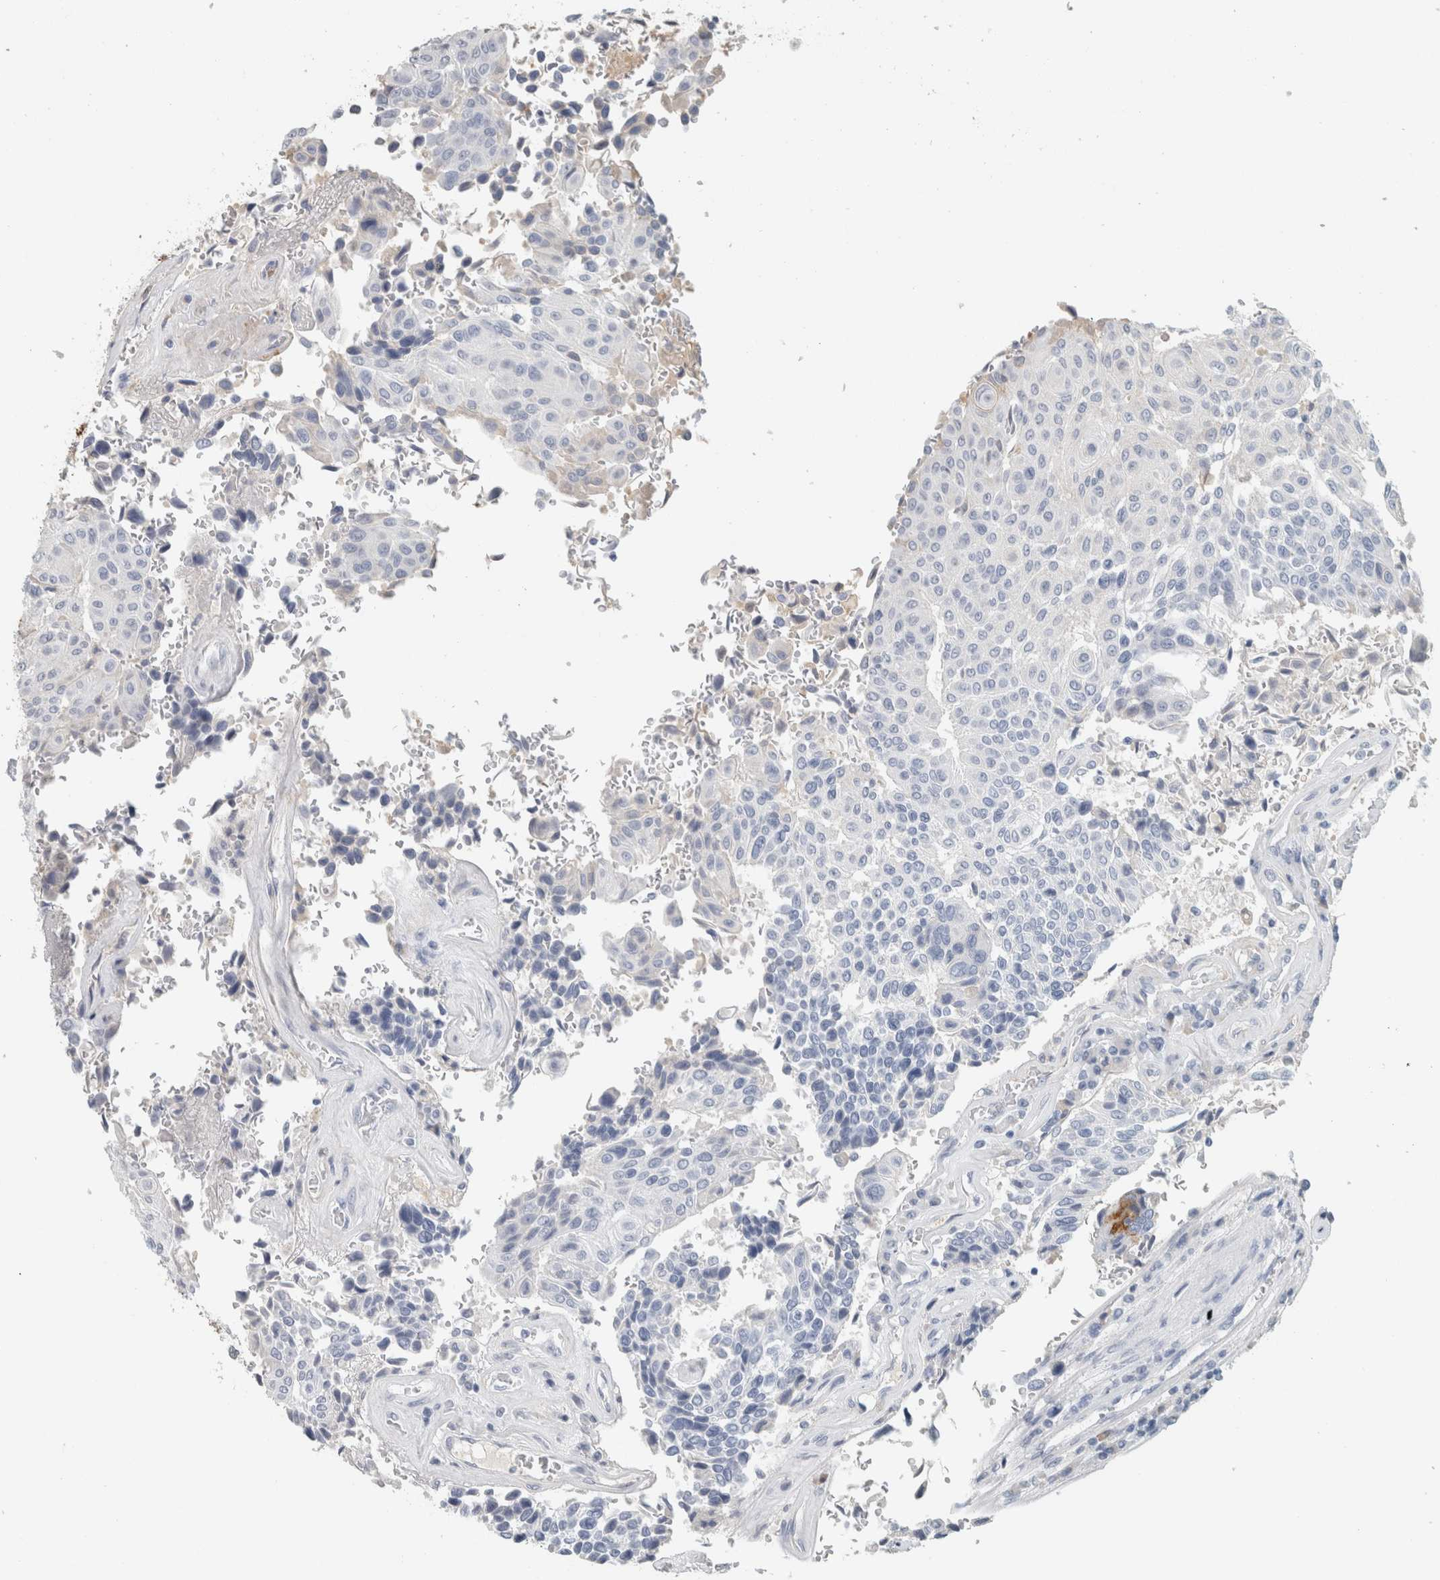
{"staining": {"intensity": "negative", "quantity": "none", "location": "none"}, "tissue": "urothelial cancer", "cell_type": "Tumor cells", "image_type": "cancer", "snomed": [{"axis": "morphology", "description": "Urothelial carcinoma, High grade"}, {"axis": "topography", "description": "Urinary bladder"}], "caption": "Tumor cells show no significant positivity in urothelial cancer.", "gene": "CD36", "patient": {"sex": "male", "age": 66}}